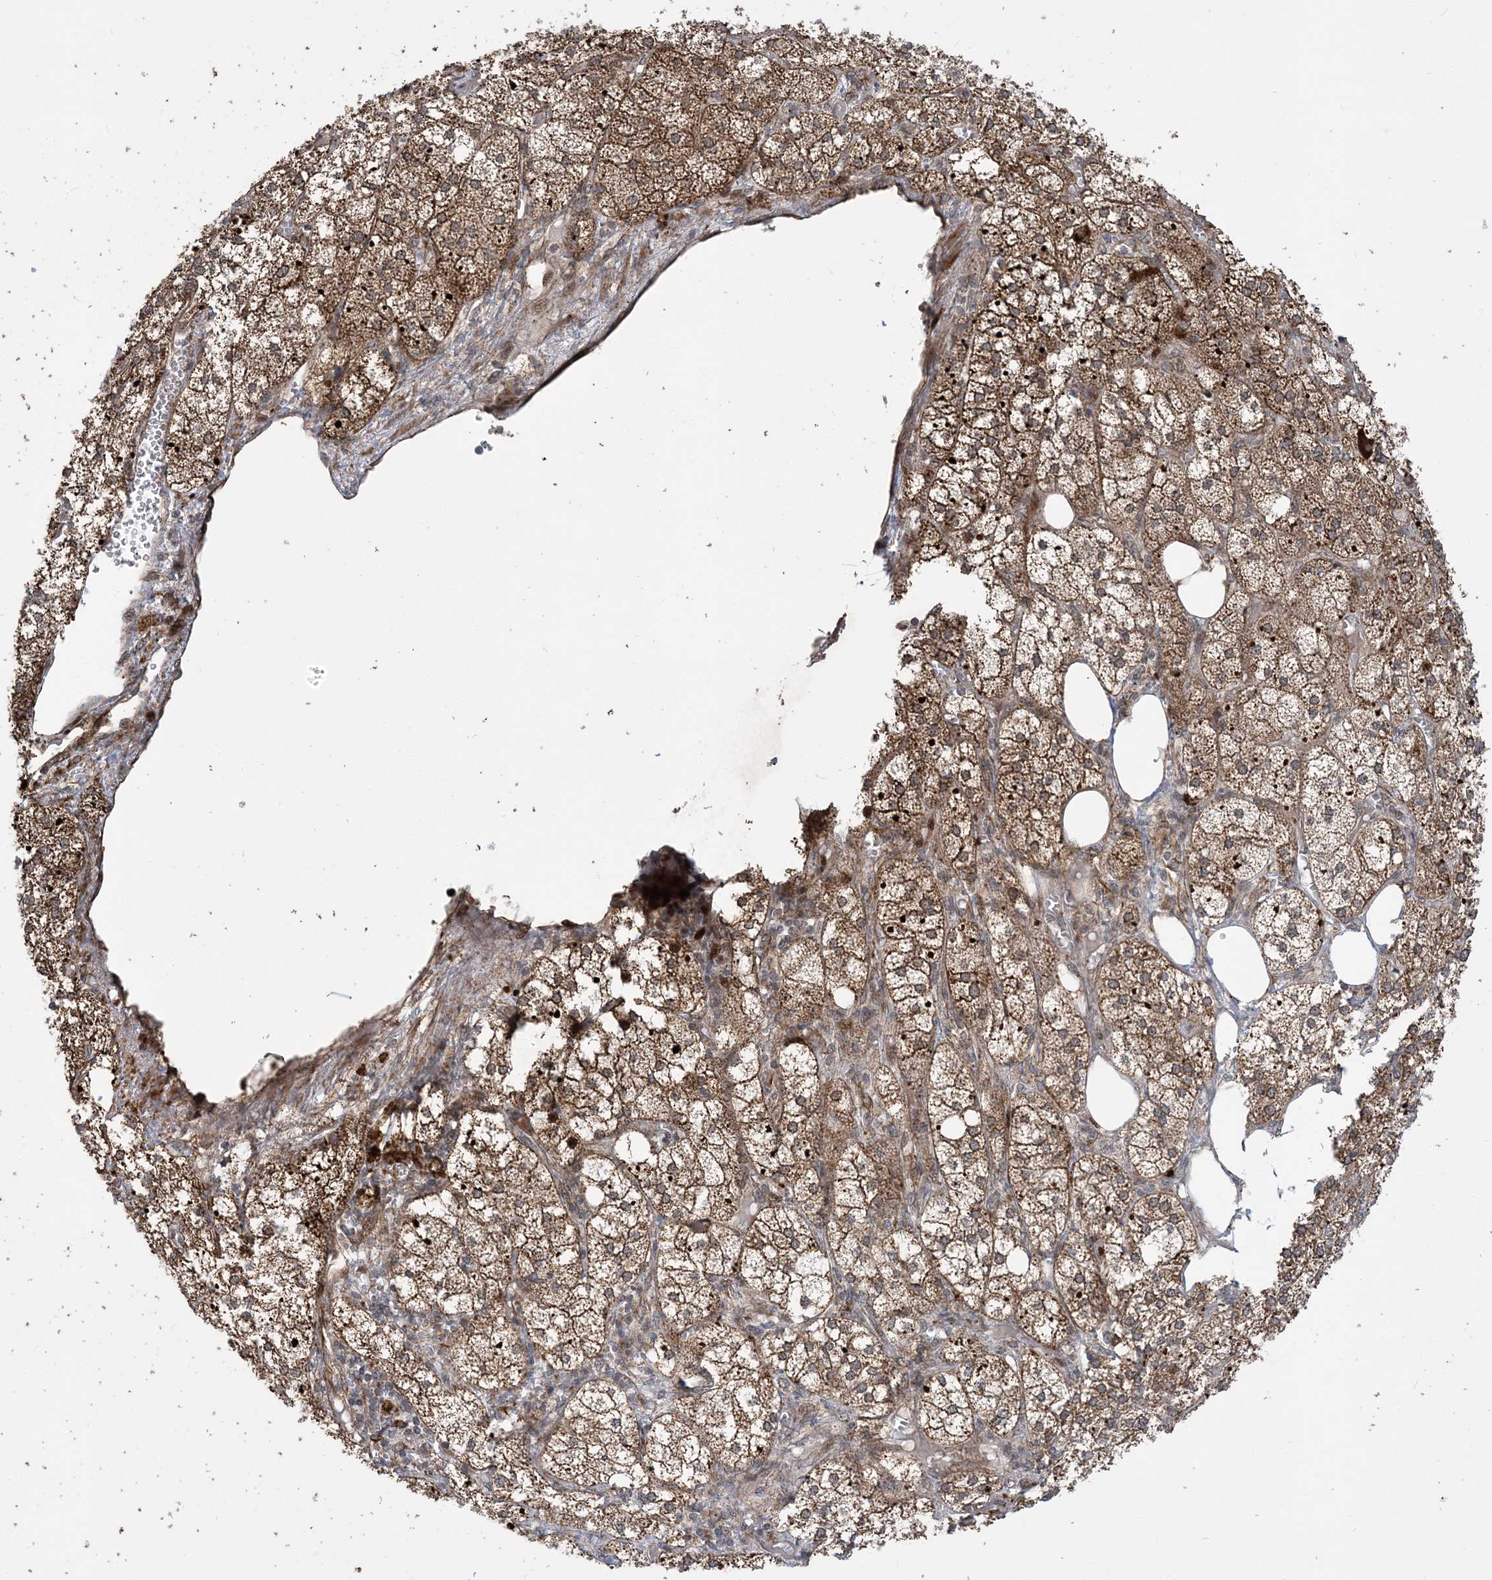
{"staining": {"intensity": "strong", "quantity": ">75%", "location": "cytoplasmic/membranous"}, "tissue": "adrenal gland", "cell_type": "Glandular cells", "image_type": "normal", "snomed": [{"axis": "morphology", "description": "Normal tissue, NOS"}, {"axis": "topography", "description": "Adrenal gland"}], "caption": "Approximately >75% of glandular cells in normal adrenal gland display strong cytoplasmic/membranous protein staining as visualized by brown immunohistochemical staining.", "gene": "FAM9B", "patient": {"sex": "female", "age": 61}}